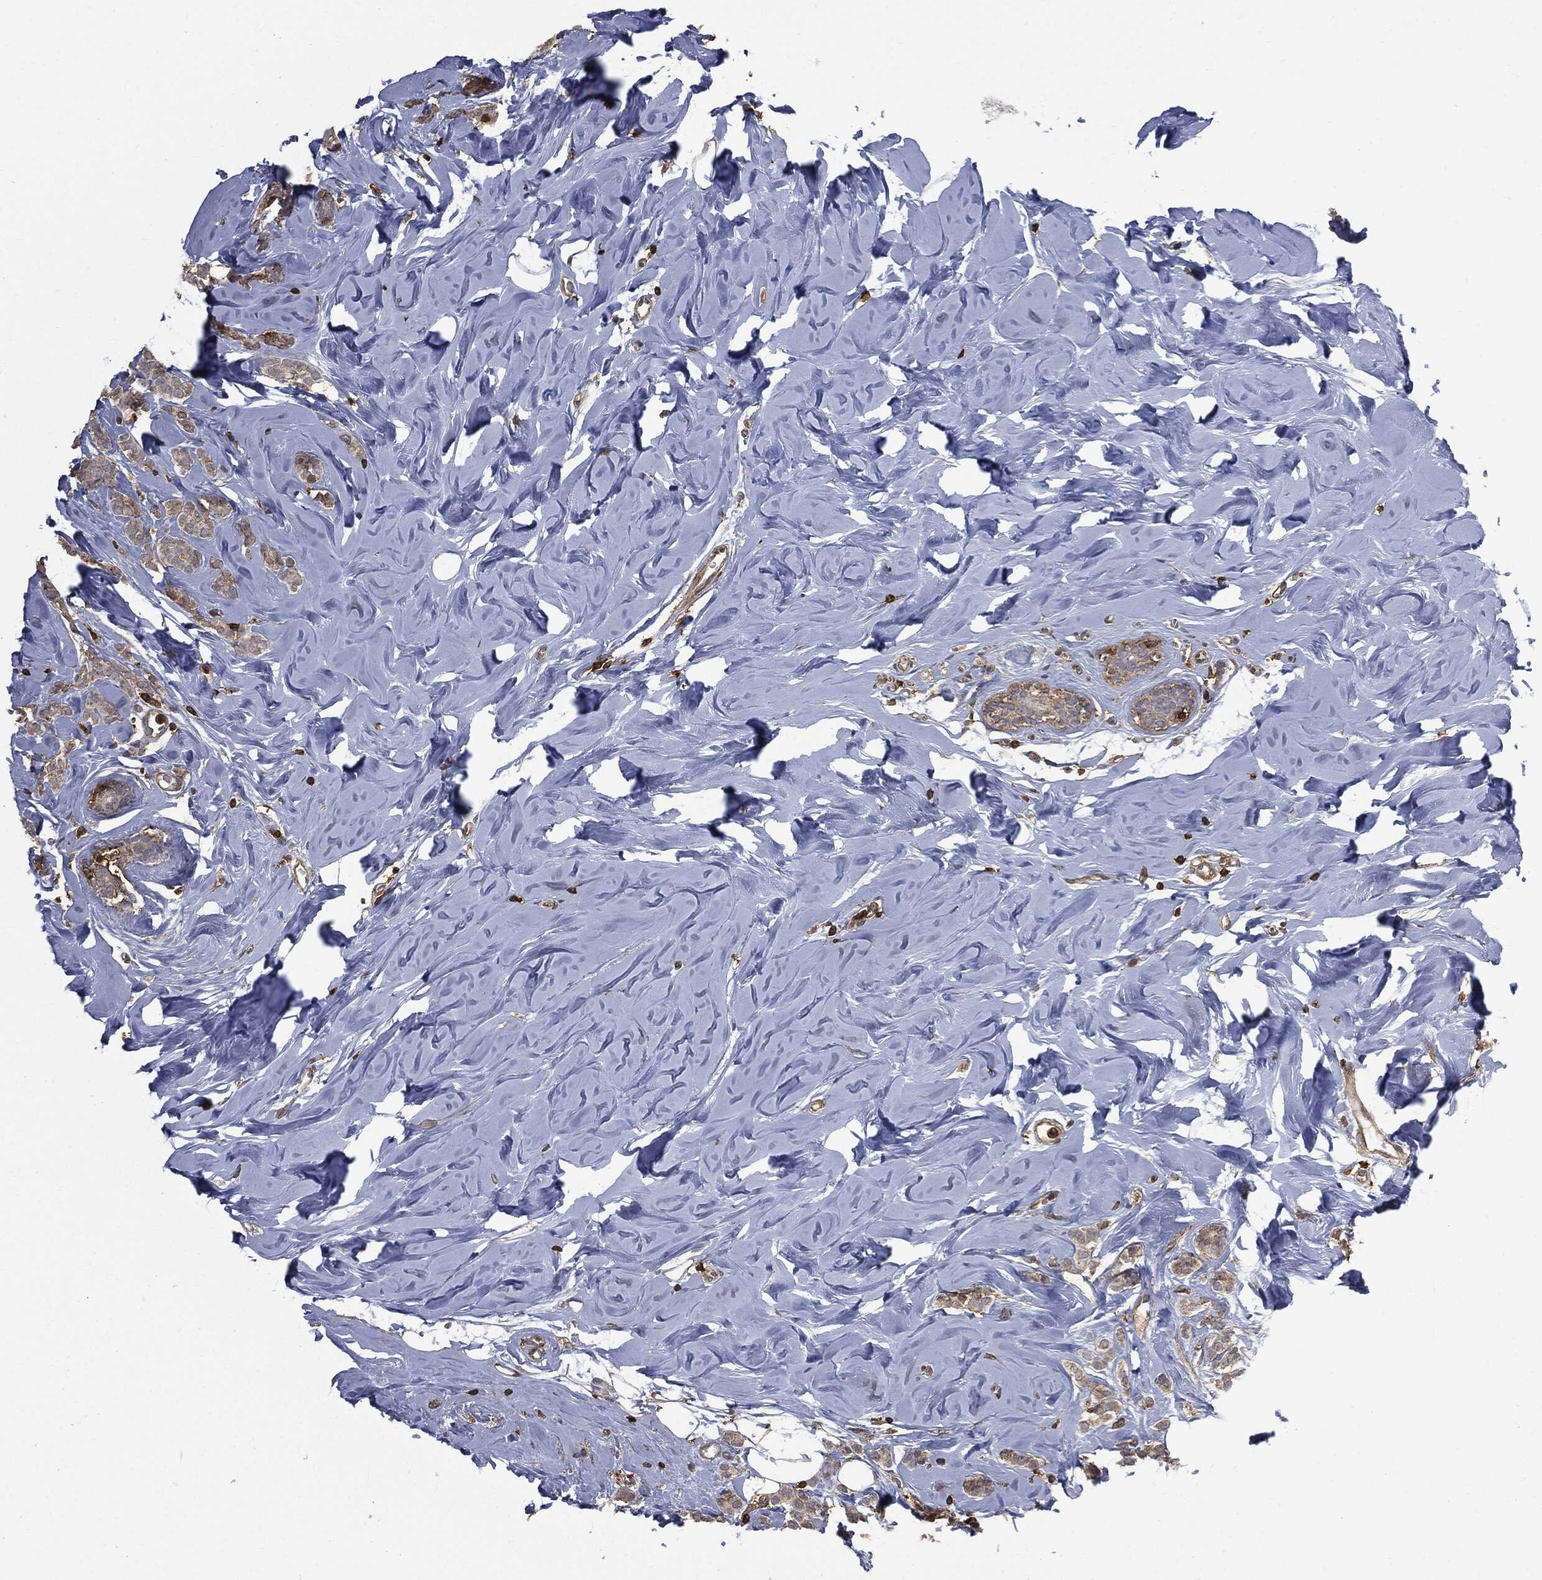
{"staining": {"intensity": "weak", "quantity": "<25%", "location": "cytoplasmic/membranous"}, "tissue": "breast cancer", "cell_type": "Tumor cells", "image_type": "cancer", "snomed": [{"axis": "morphology", "description": "Lobular carcinoma"}, {"axis": "topography", "description": "Breast"}], "caption": "IHC micrograph of neoplastic tissue: breast cancer stained with DAB exhibits no significant protein expression in tumor cells.", "gene": "PSMB10", "patient": {"sex": "female", "age": 49}}